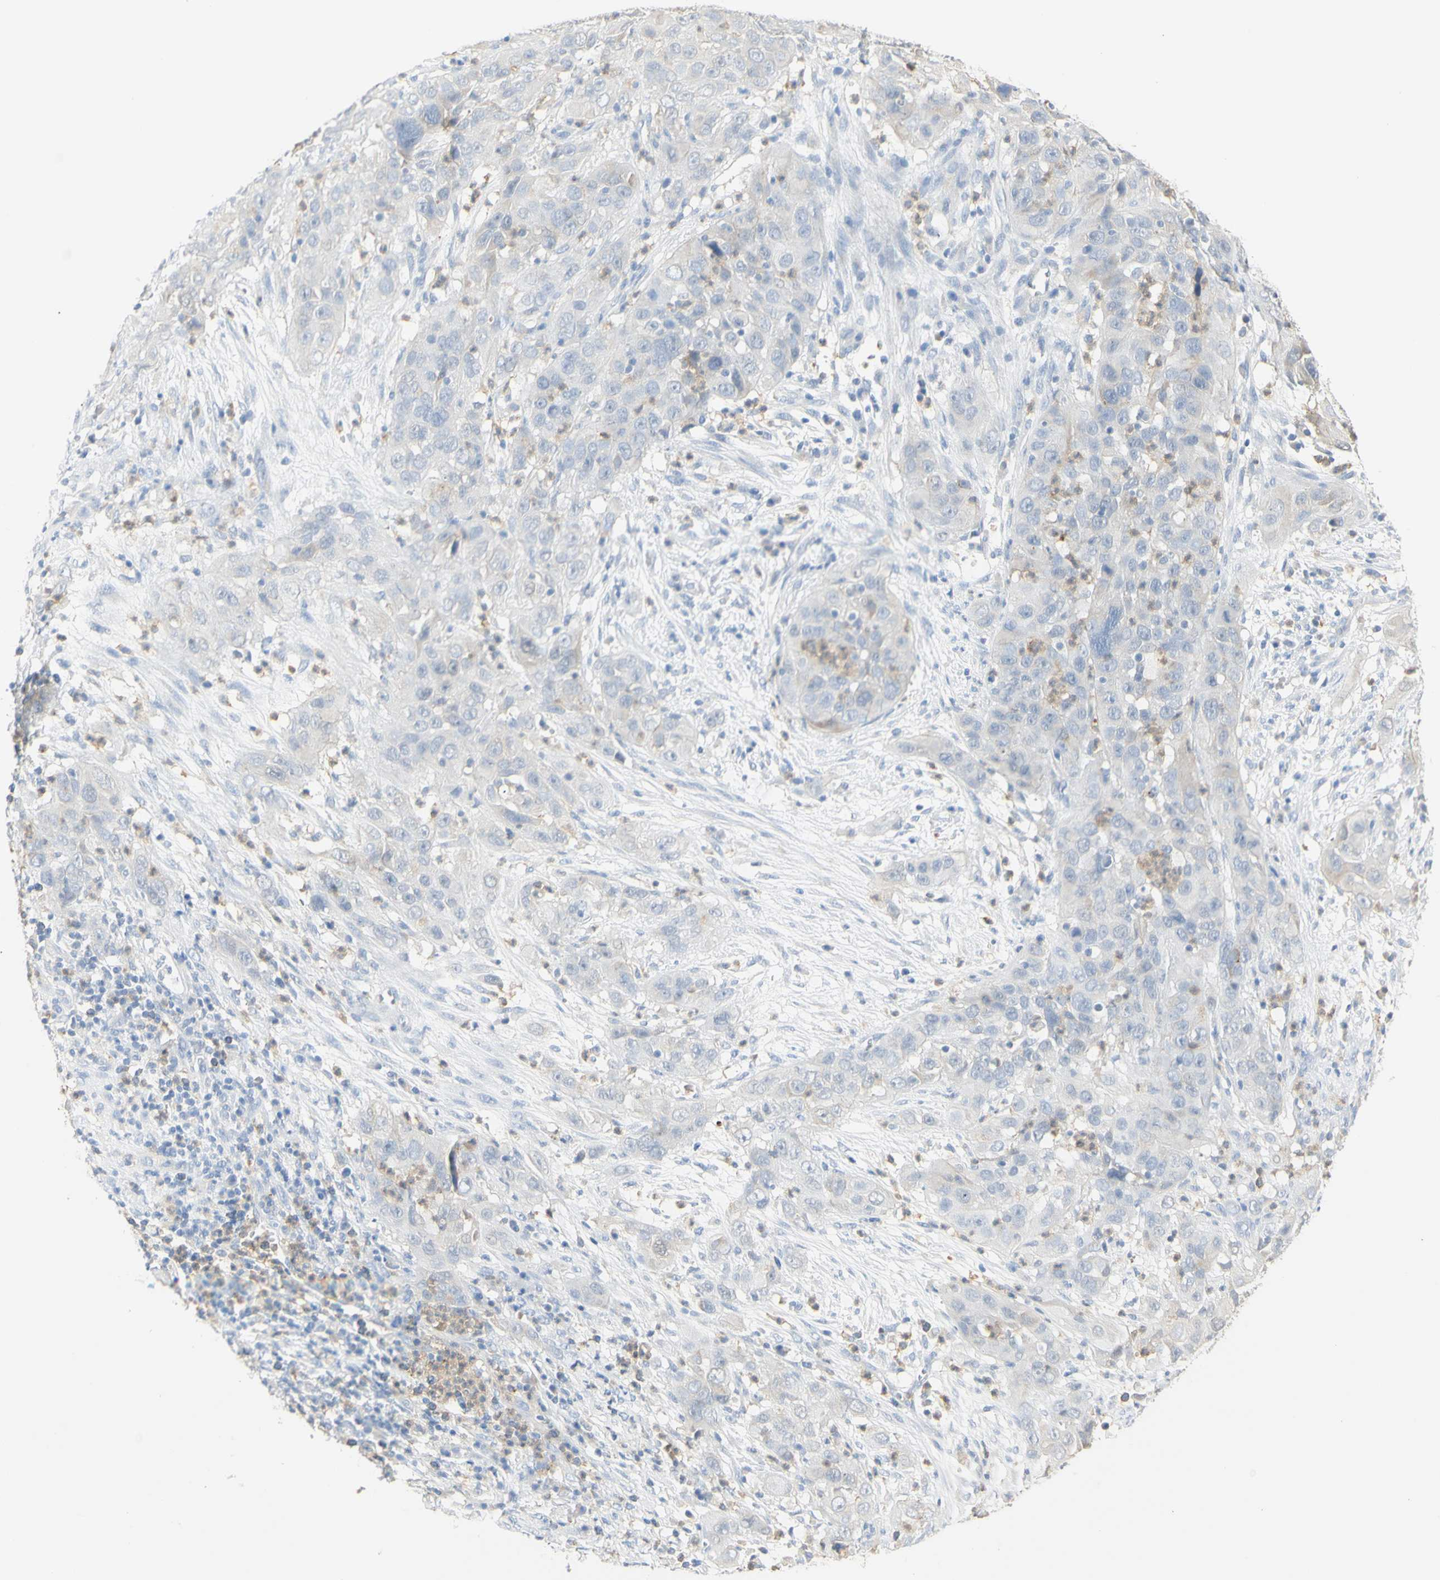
{"staining": {"intensity": "weak", "quantity": "<25%", "location": "cytoplasmic/membranous"}, "tissue": "cervical cancer", "cell_type": "Tumor cells", "image_type": "cancer", "snomed": [{"axis": "morphology", "description": "Squamous cell carcinoma, NOS"}, {"axis": "topography", "description": "Cervix"}], "caption": "A histopathology image of squamous cell carcinoma (cervical) stained for a protein shows no brown staining in tumor cells. The staining was performed using DAB (3,3'-diaminobenzidine) to visualize the protein expression in brown, while the nuclei were stained in blue with hematoxylin (Magnification: 20x).", "gene": "B4GALNT3", "patient": {"sex": "female", "age": 32}}